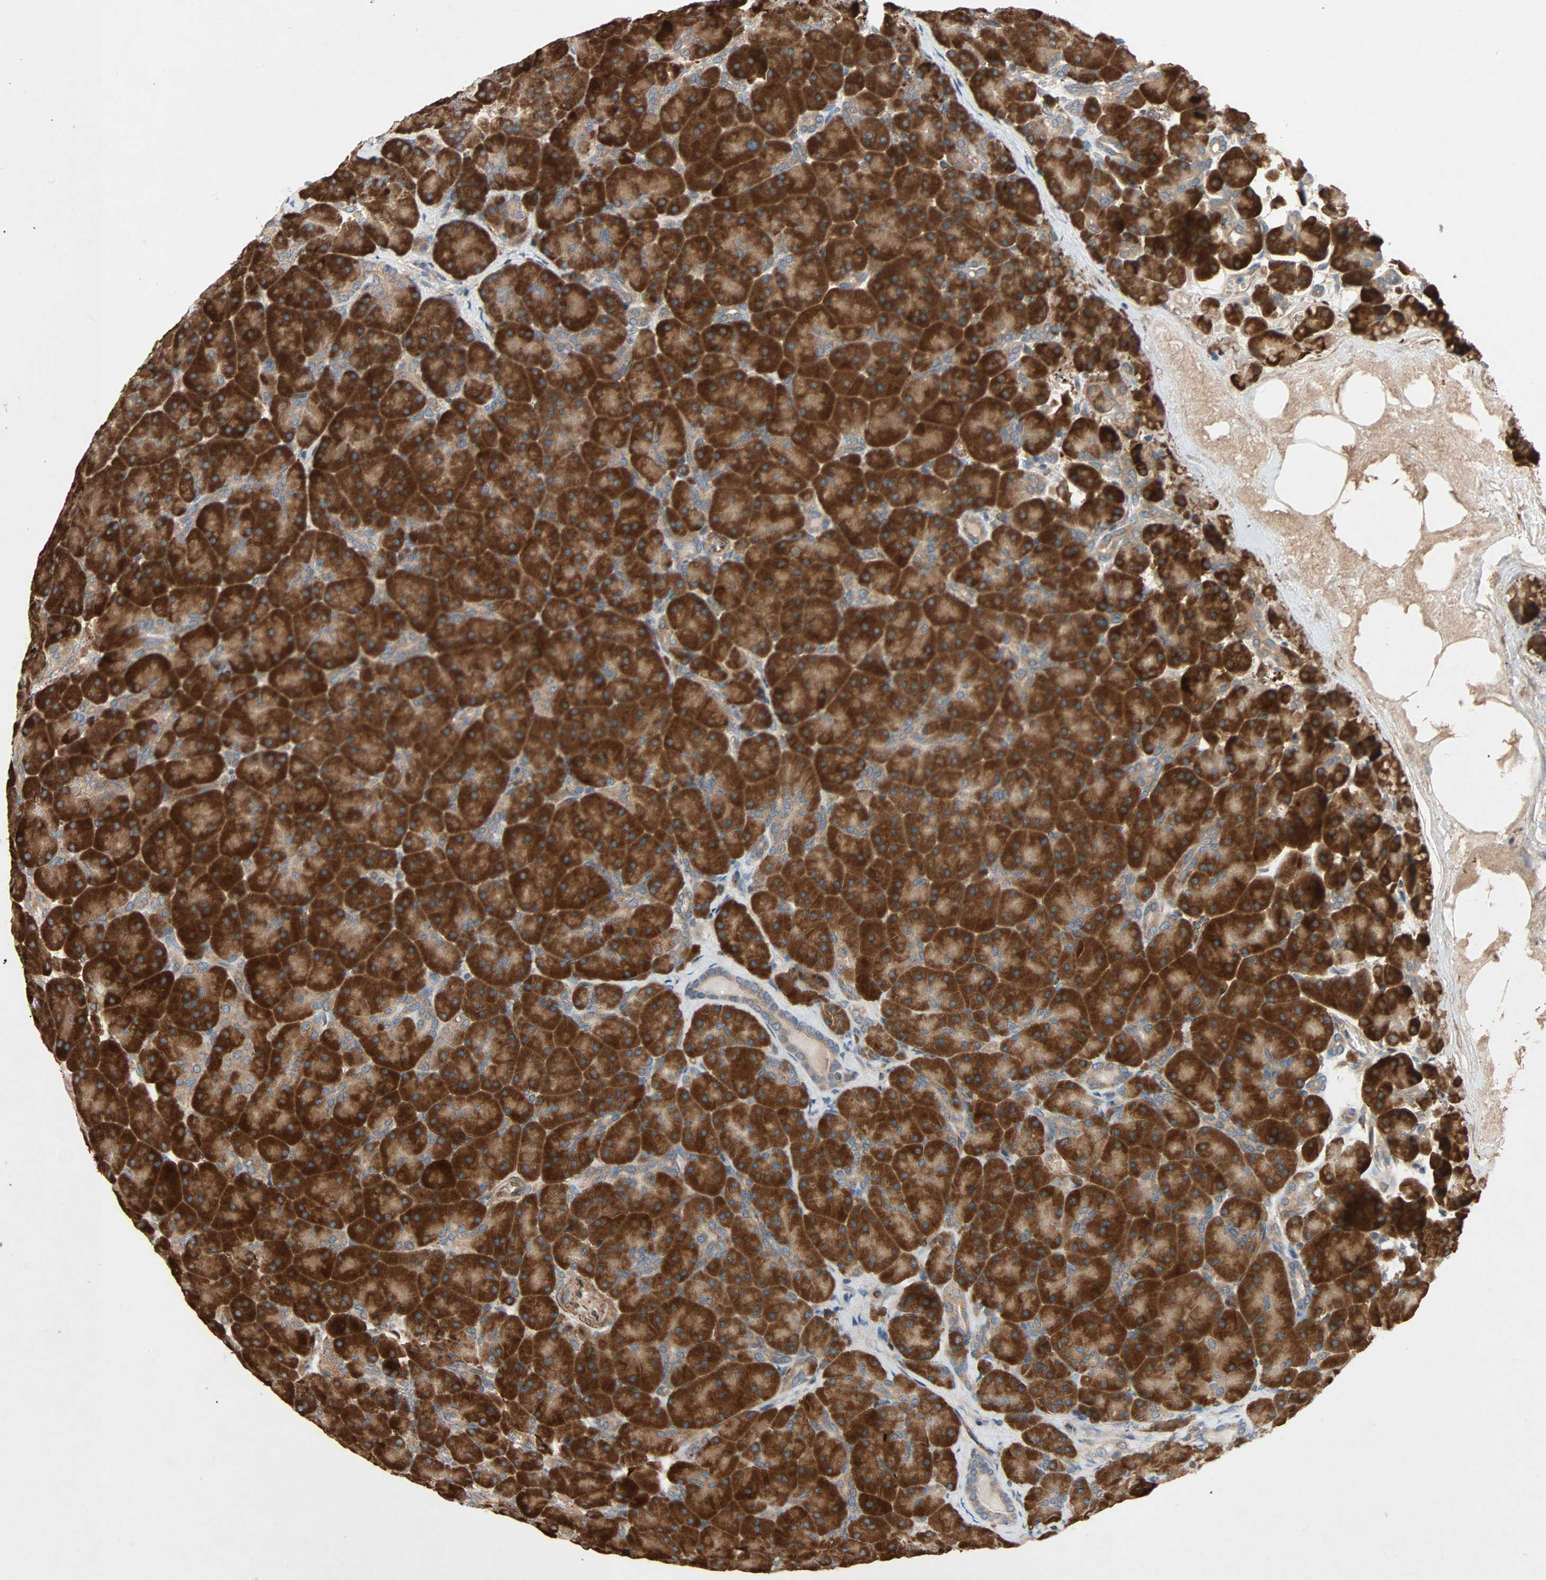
{"staining": {"intensity": "strong", "quantity": ">75%", "location": "cytoplasmic/membranous"}, "tissue": "pancreas", "cell_type": "Exocrine glandular cells", "image_type": "normal", "snomed": [{"axis": "morphology", "description": "Normal tissue, NOS"}, {"axis": "topography", "description": "Pancreas"}], "caption": "Immunohistochemical staining of unremarkable pancreas shows >75% levels of strong cytoplasmic/membranous protein expression in approximately >75% of exocrine glandular cells.", "gene": "XYLT1", "patient": {"sex": "male", "age": 66}}